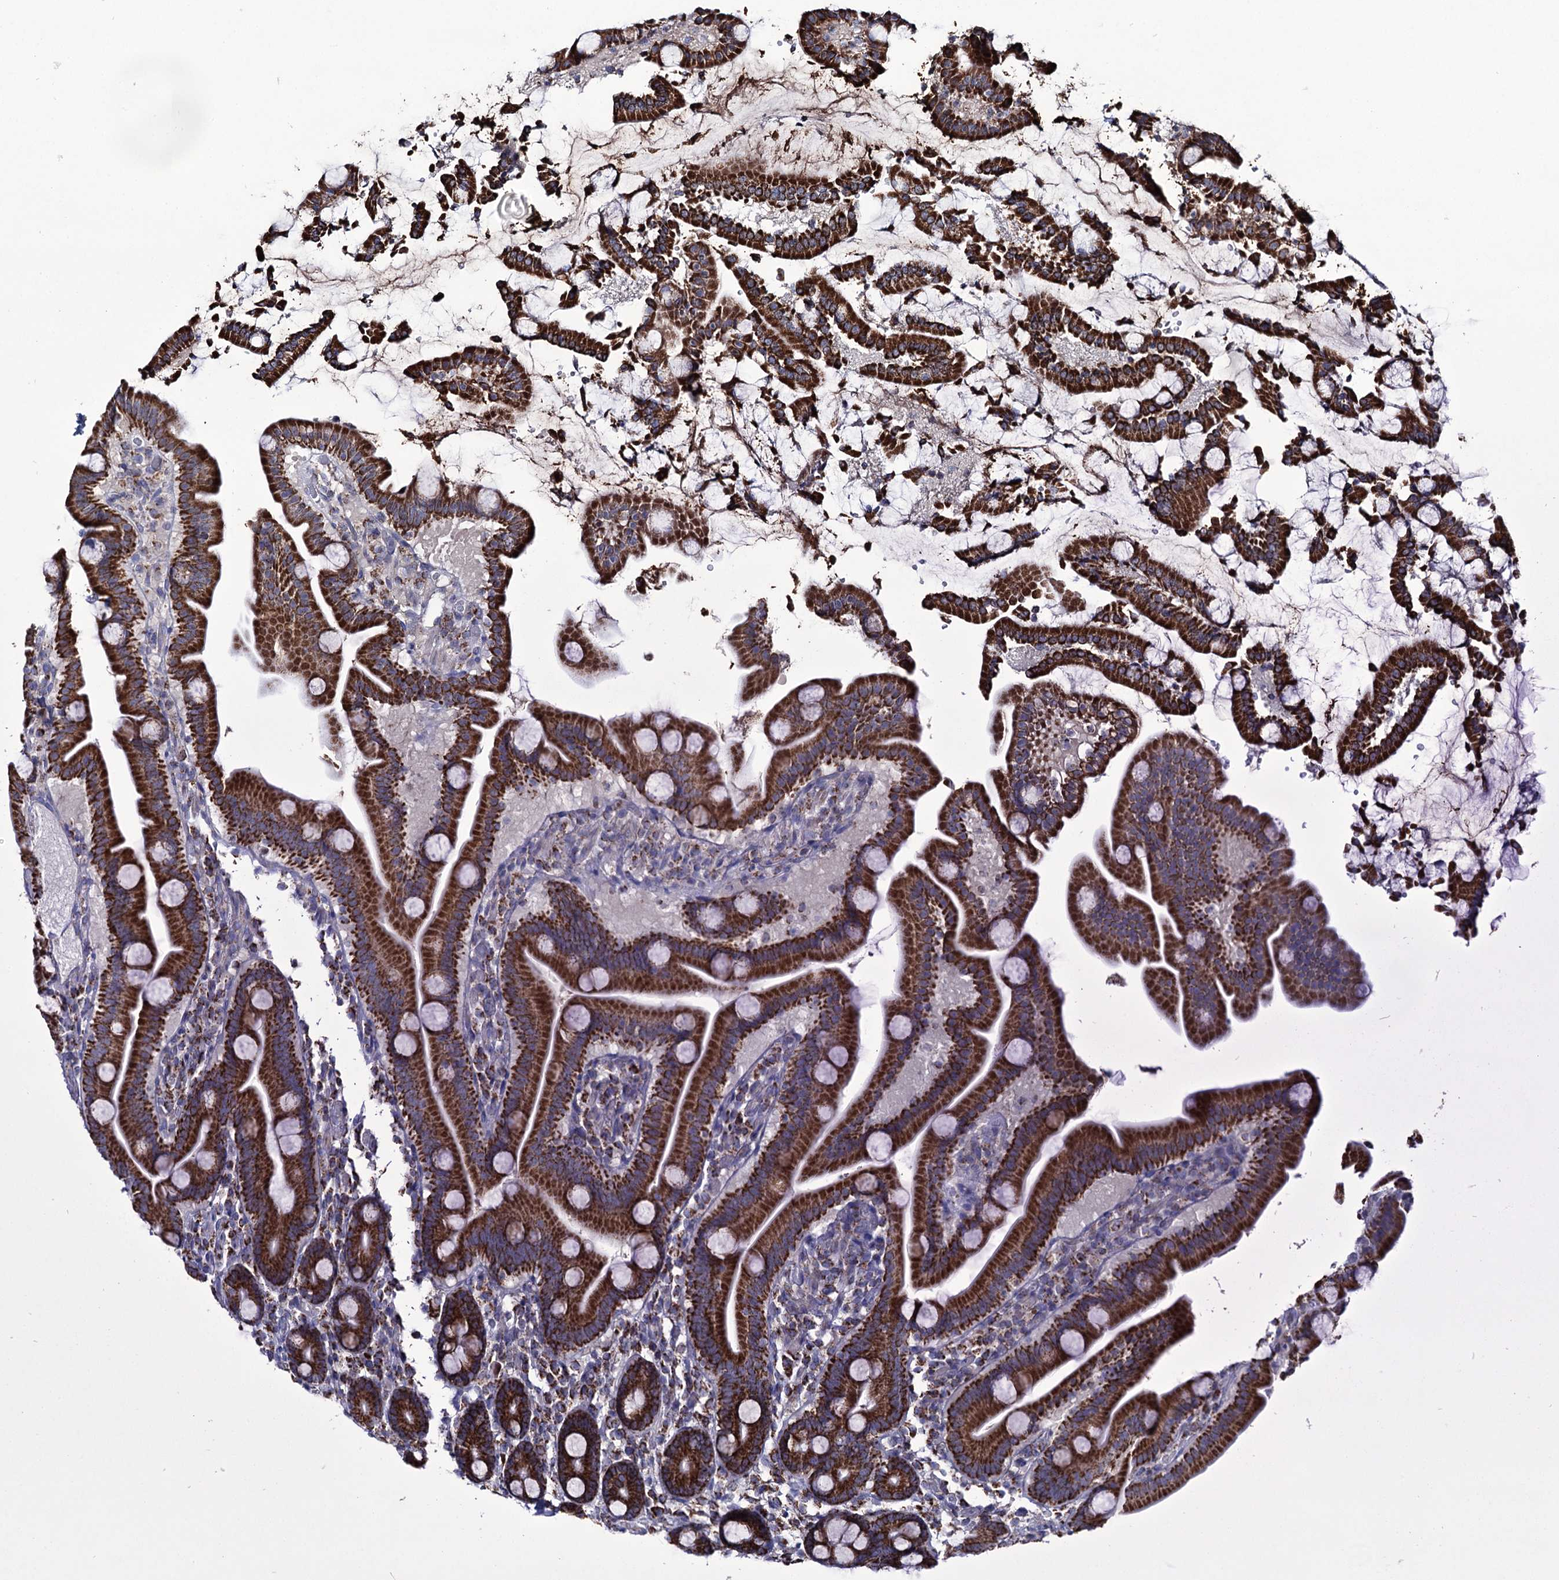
{"staining": {"intensity": "strong", "quantity": ">75%", "location": "cytoplasmic/membranous"}, "tissue": "duodenum", "cell_type": "Glandular cells", "image_type": "normal", "snomed": [{"axis": "morphology", "description": "Normal tissue, NOS"}, {"axis": "topography", "description": "Duodenum"}], "caption": "Immunohistochemistry (IHC) staining of normal duodenum, which shows high levels of strong cytoplasmic/membranous positivity in approximately >75% of glandular cells indicating strong cytoplasmic/membranous protein expression. The staining was performed using DAB (brown) for protein detection and nuclei were counterstained in hematoxylin (blue).", "gene": "ABHD10", "patient": {"sex": "male", "age": 55}}